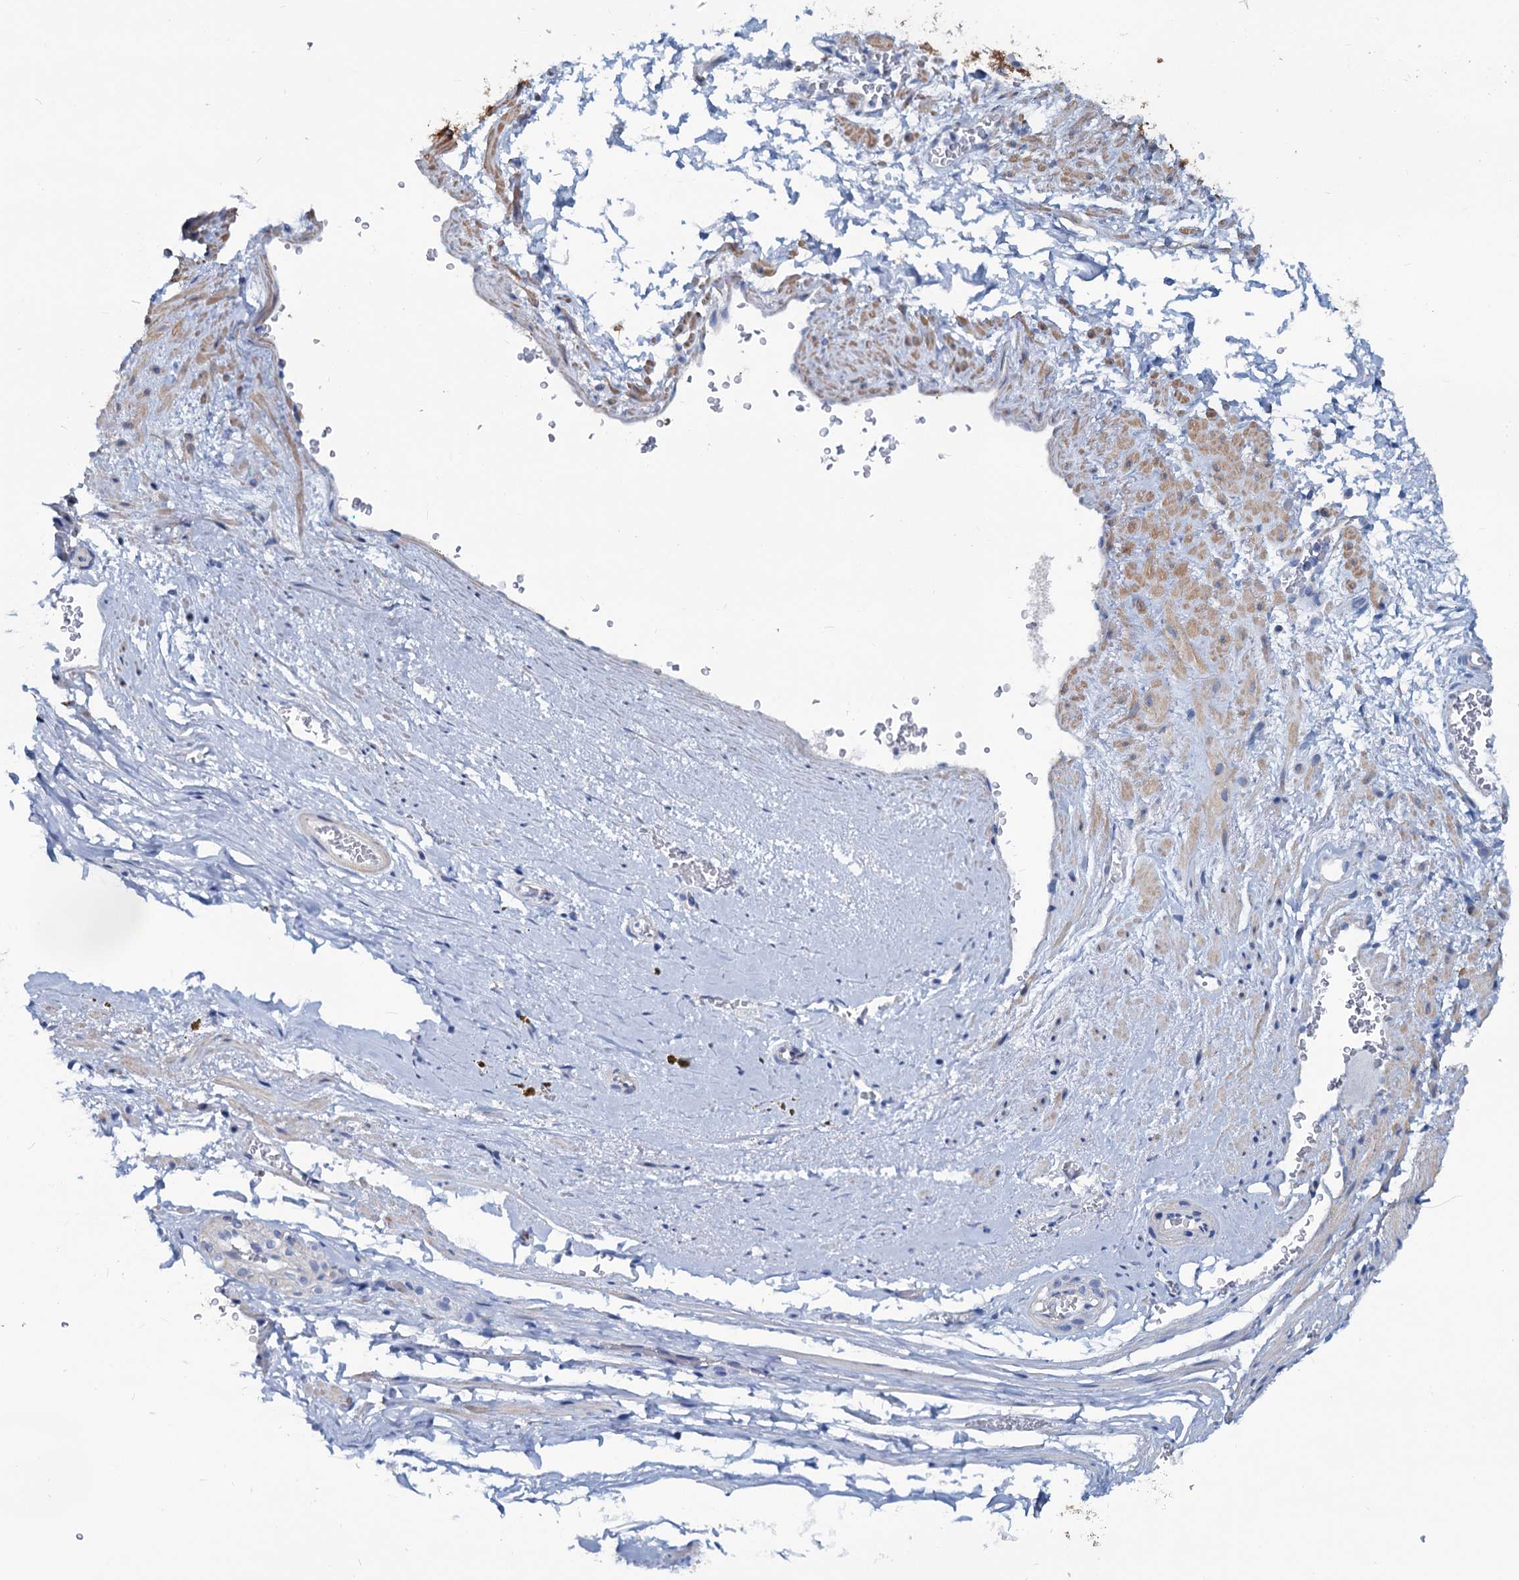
{"staining": {"intensity": "negative", "quantity": "none", "location": "none"}, "tissue": "adipose tissue", "cell_type": "Adipocytes", "image_type": "normal", "snomed": [{"axis": "morphology", "description": "Normal tissue, NOS"}, {"axis": "morphology", "description": "Adenocarcinoma, Low grade"}, {"axis": "topography", "description": "Prostate"}, {"axis": "topography", "description": "Peripheral nerve tissue"}], "caption": "Adipose tissue was stained to show a protein in brown. There is no significant positivity in adipocytes.", "gene": "SLC1A3", "patient": {"sex": "male", "age": 63}}